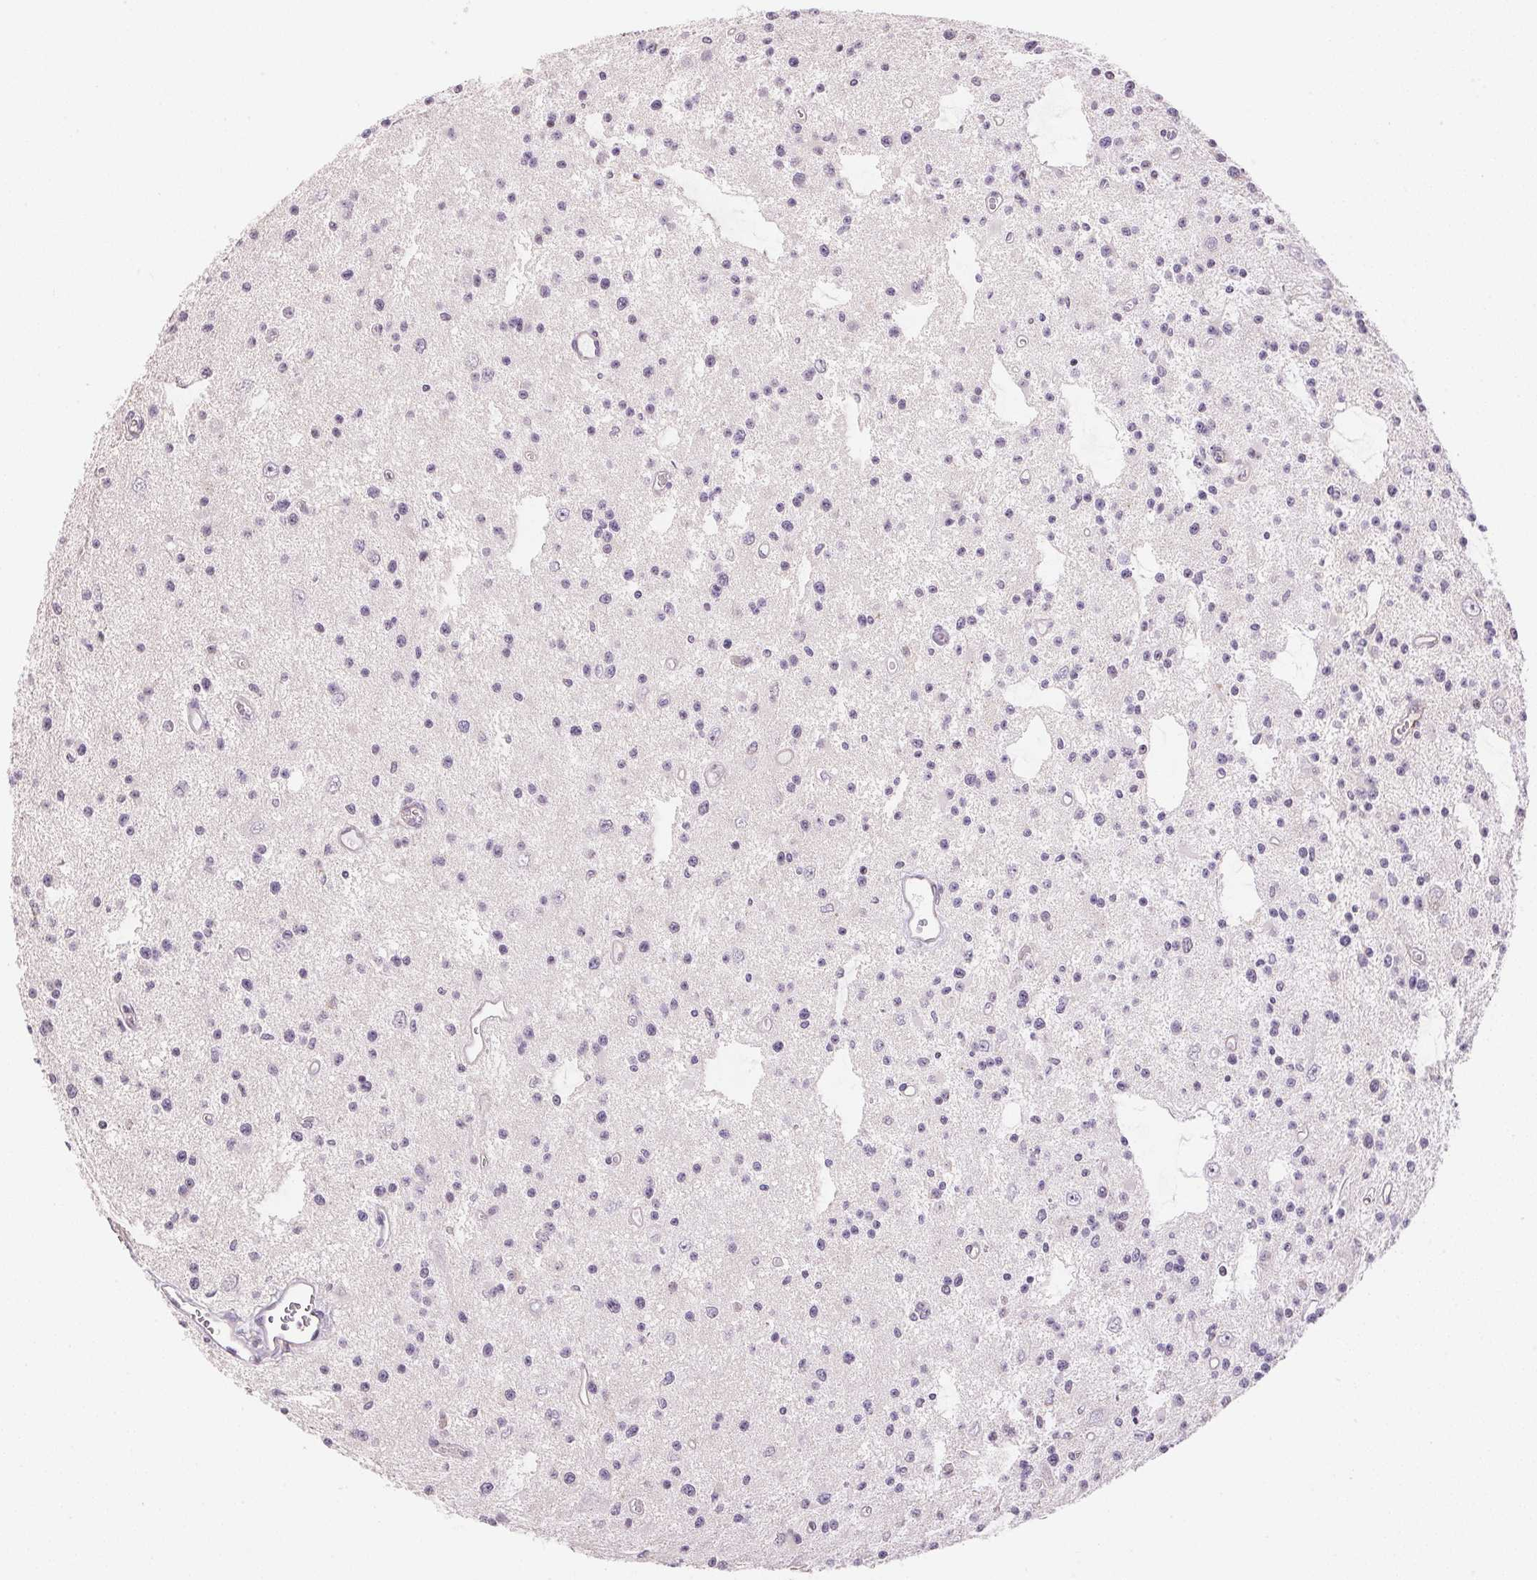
{"staining": {"intensity": "negative", "quantity": "none", "location": "none"}, "tissue": "glioma", "cell_type": "Tumor cells", "image_type": "cancer", "snomed": [{"axis": "morphology", "description": "Glioma, malignant, Low grade"}, {"axis": "topography", "description": "Brain"}], "caption": "Immunohistochemistry (IHC) image of human glioma stained for a protein (brown), which reveals no expression in tumor cells.", "gene": "GYG2", "patient": {"sex": "male", "age": 43}}